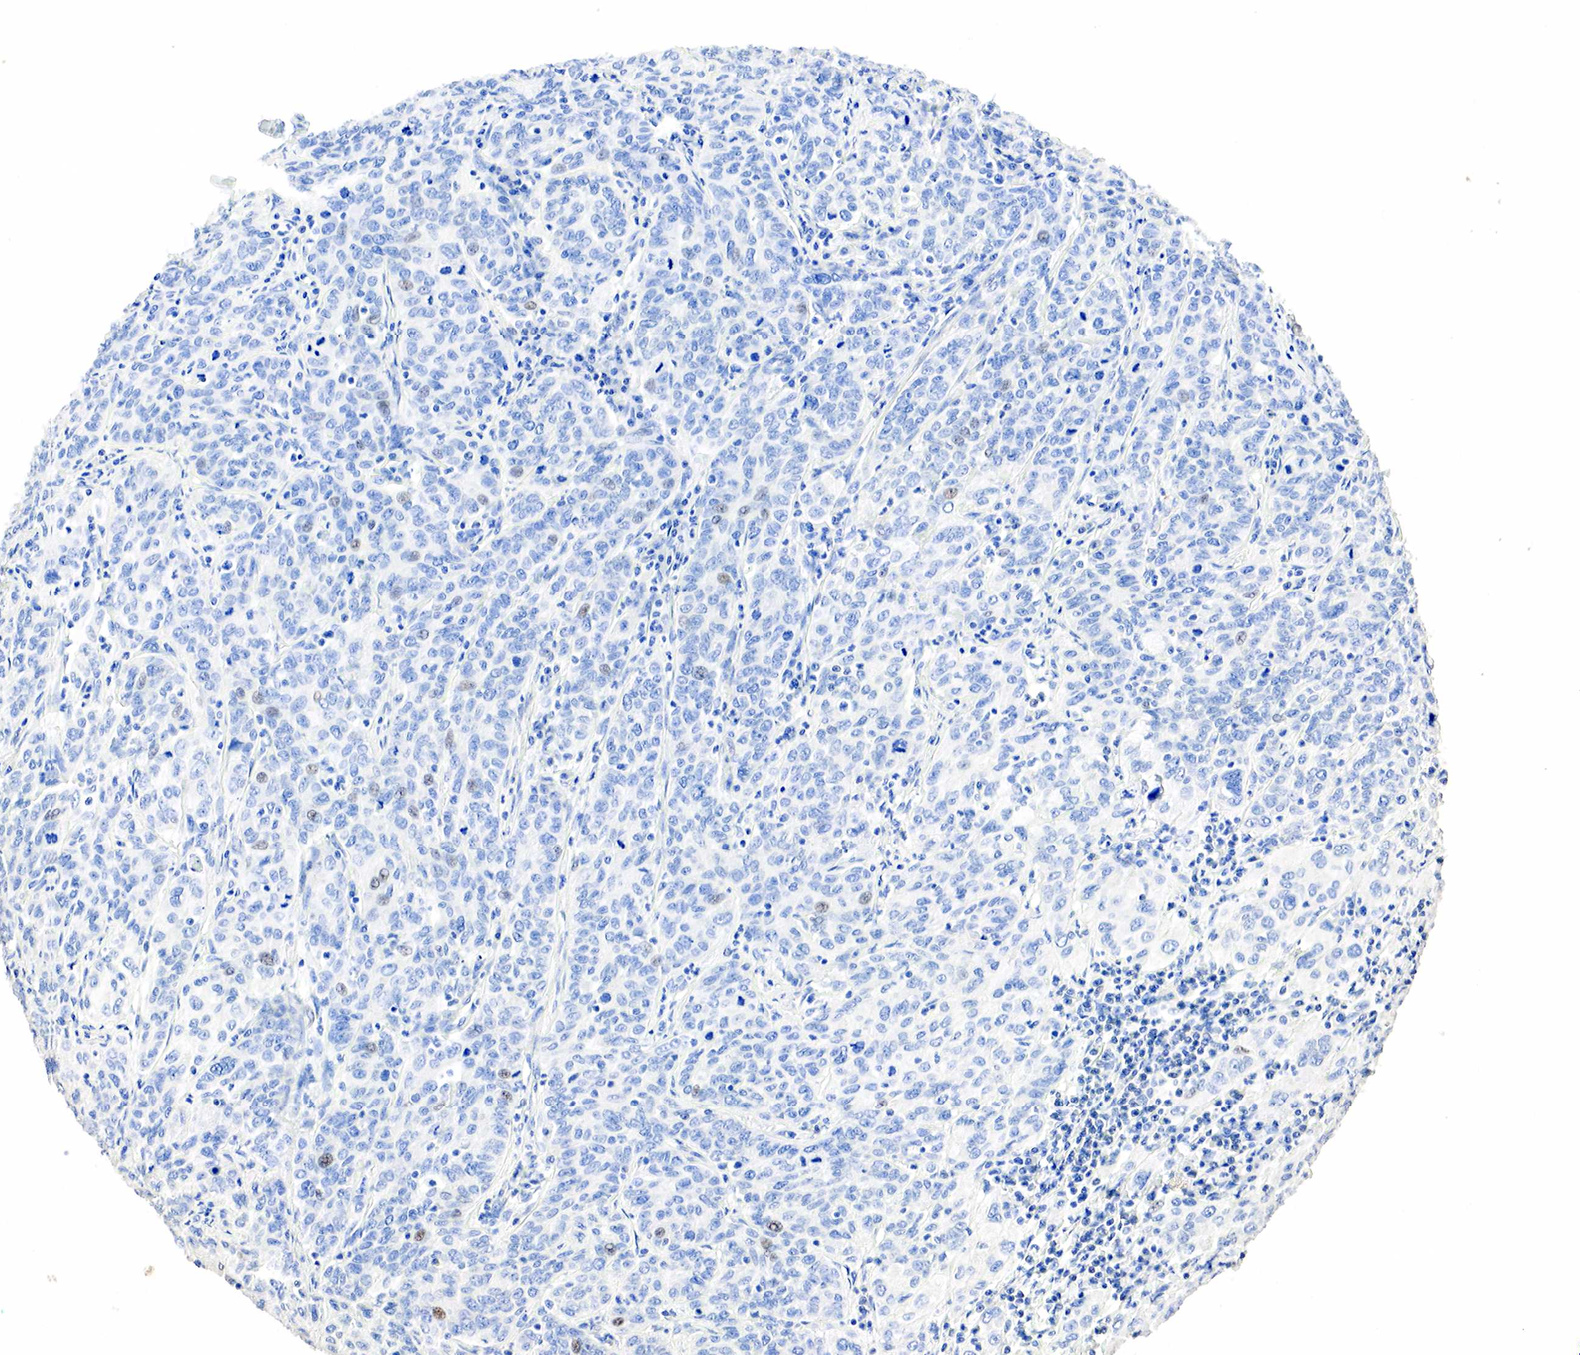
{"staining": {"intensity": "weak", "quantity": "<25%", "location": "nuclear"}, "tissue": "cervical cancer", "cell_type": "Tumor cells", "image_type": "cancer", "snomed": [{"axis": "morphology", "description": "Squamous cell carcinoma, NOS"}, {"axis": "topography", "description": "Cervix"}], "caption": "This is a micrograph of IHC staining of cervical cancer (squamous cell carcinoma), which shows no staining in tumor cells.", "gene": "SST", "patient": {"sex": "female", "age": 38}}